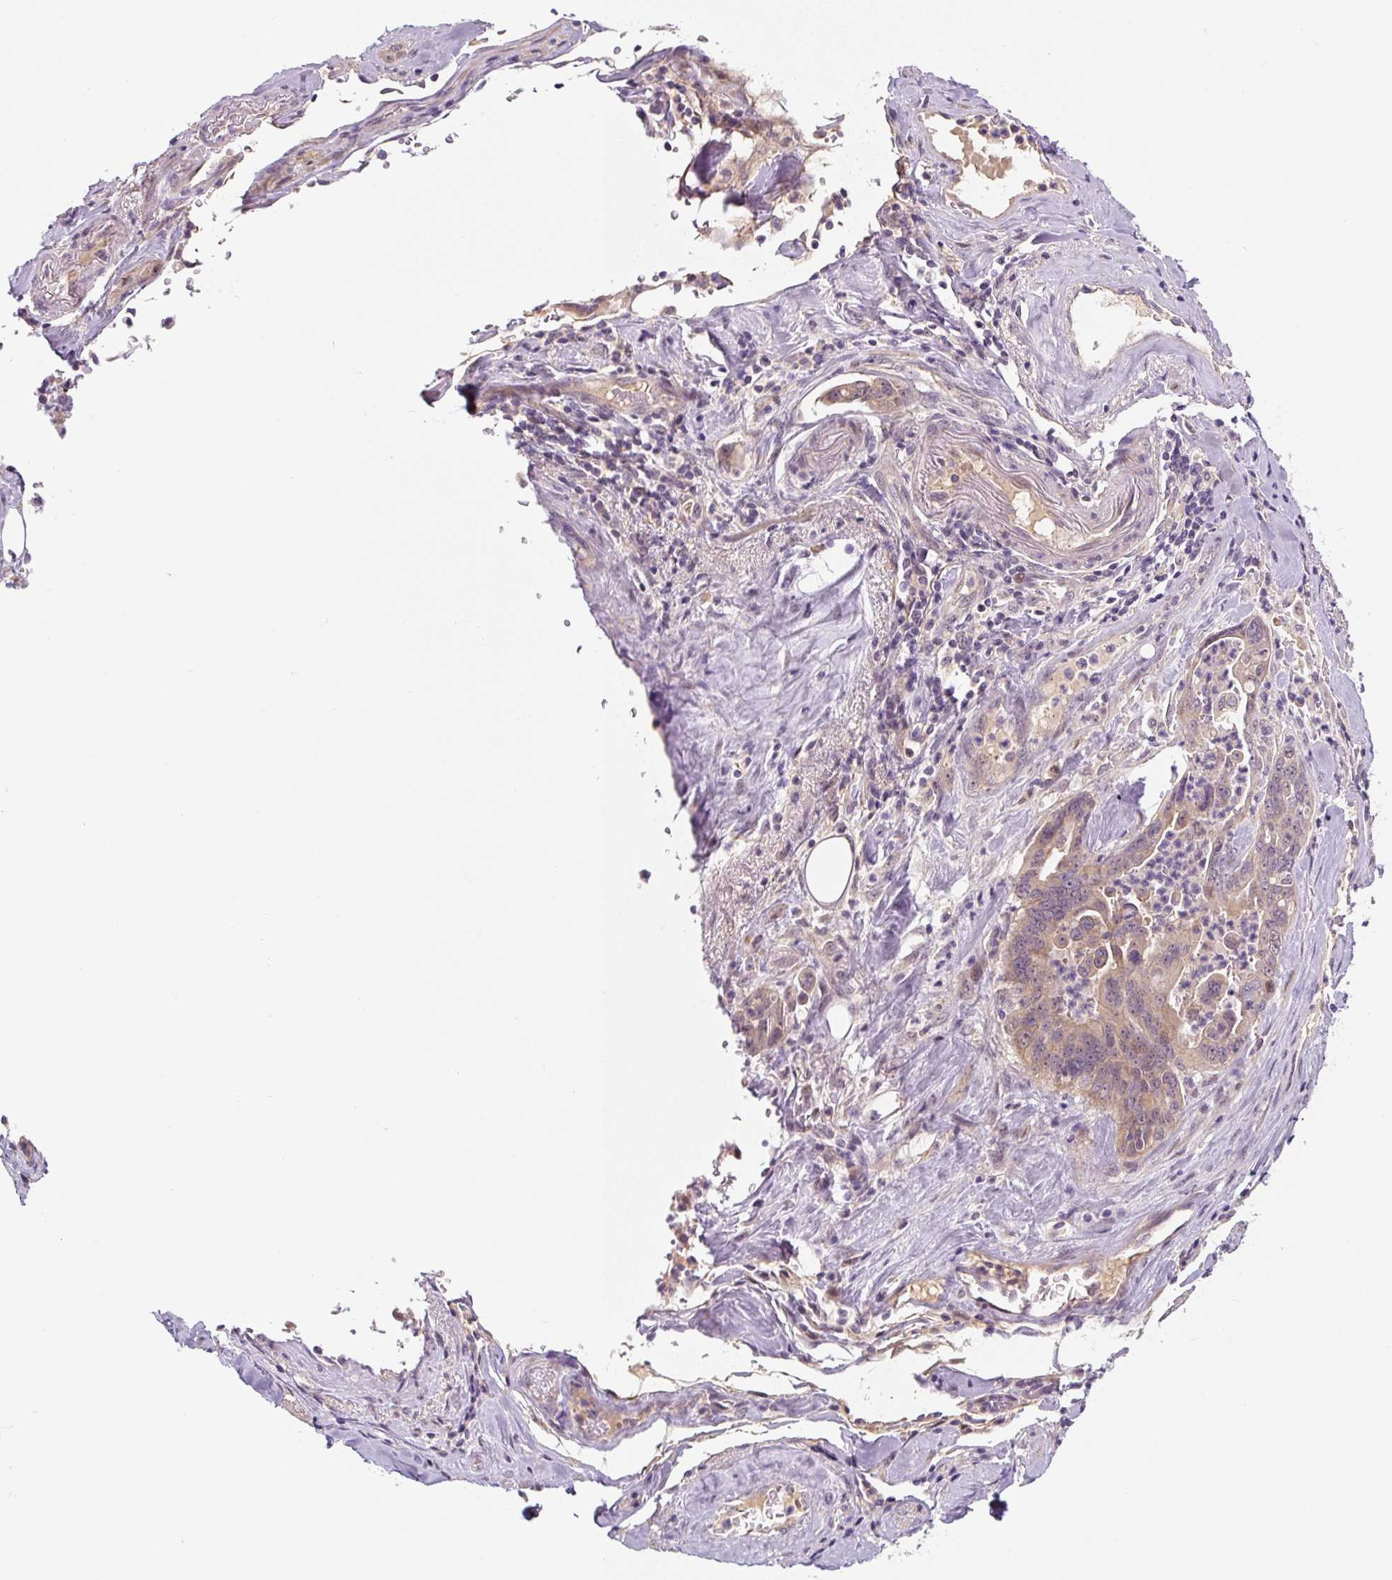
{"staining": {"intensity": "moderate", "quantity": ">75%", "location": "cytoplasmic/membranous"}, "tissue": "pancreatic cancer", "cell_type": "Tumor cells", "image_type": "cancer", "snomed": [{"axis": "morphology", "description": "Adenocarcinoma, NOS"}, {"axis": "topography", "description": "Pancreas"}], "caption": "Pancreatic adenocarcinoma stained for a protein reveals moderate cytoplasmic/membranous positivity in tumor cells.", "gene": "PRKAA2", "patient": {"sex": "male", "age": 70}}